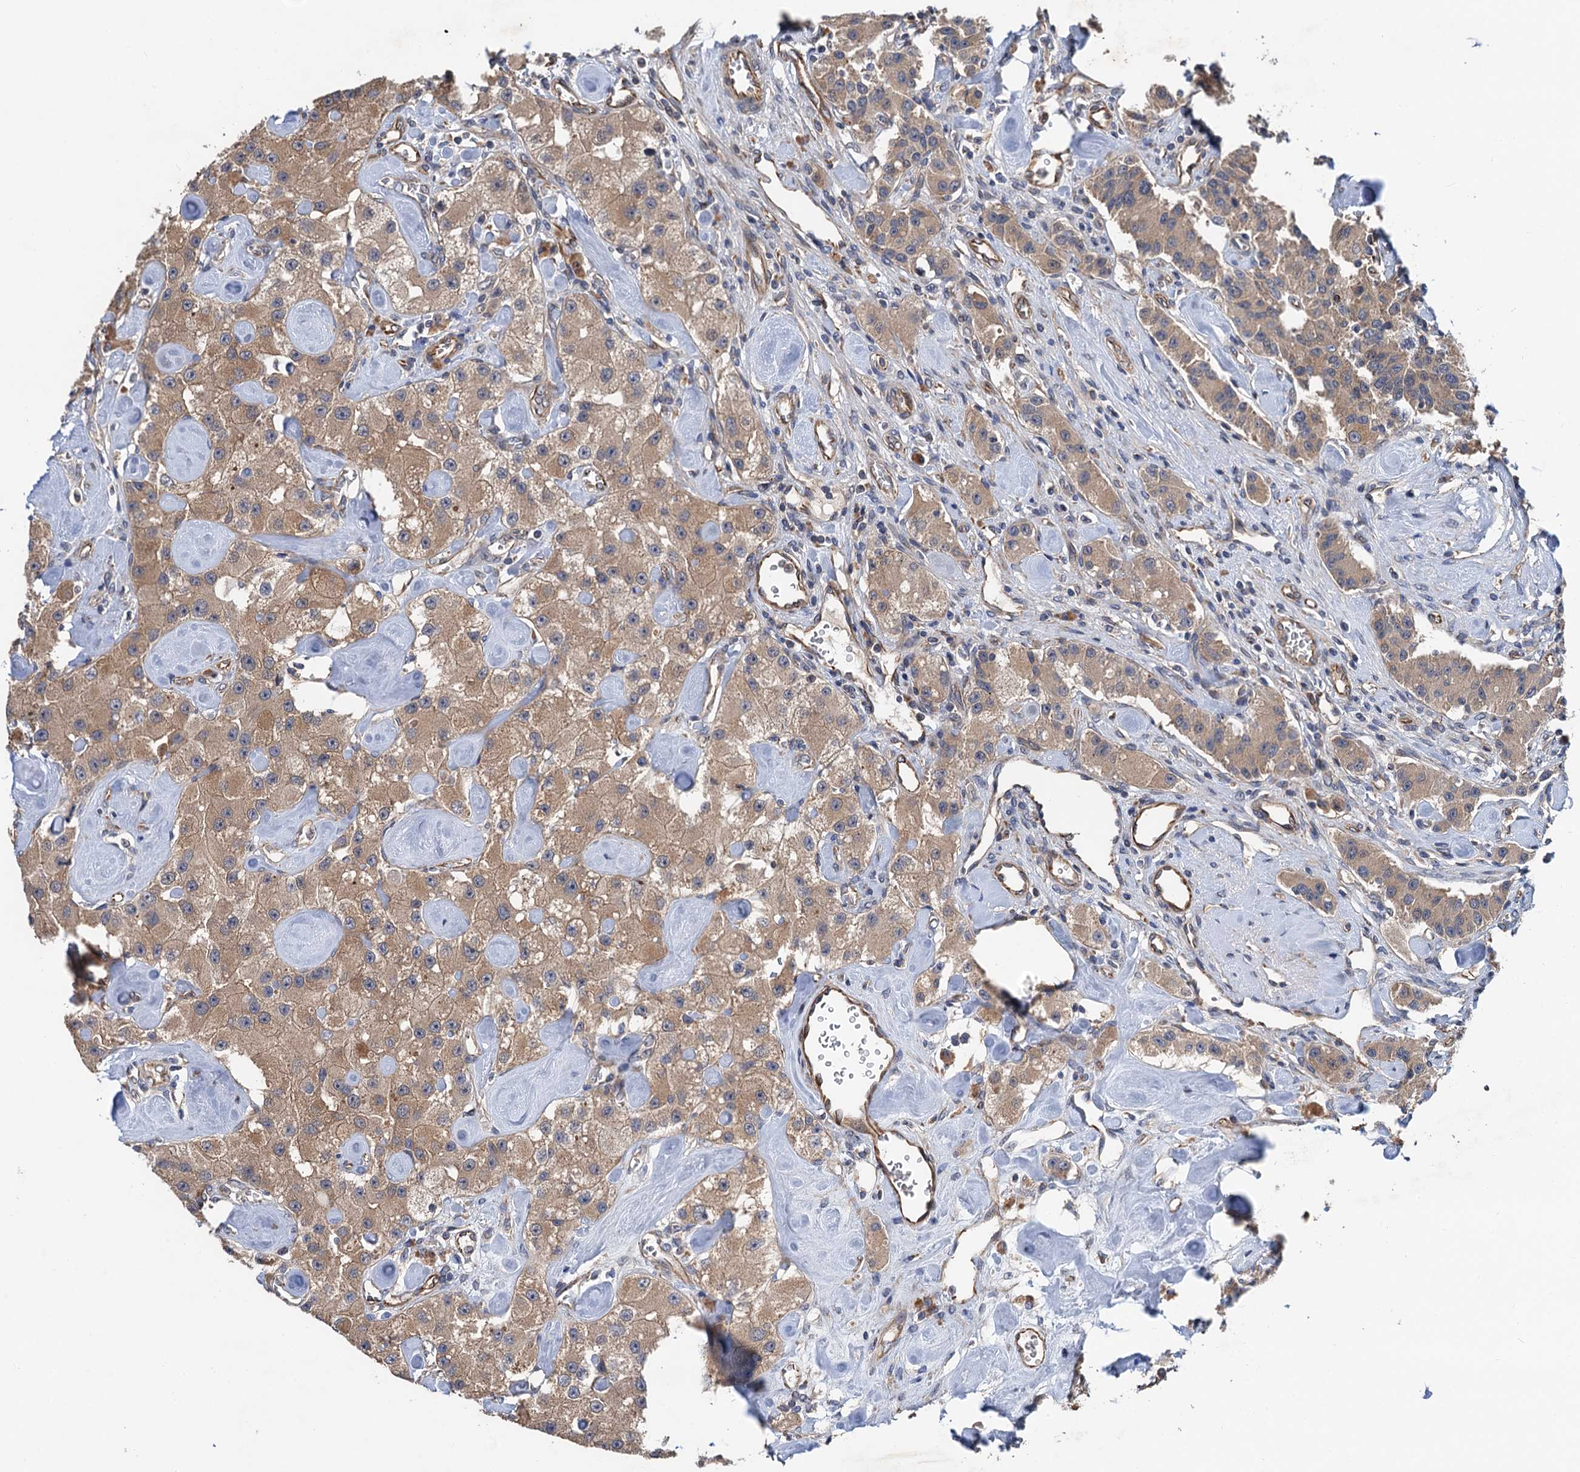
{"staining": {"intensity": "moderate", "quantity": ">75%", "location": "cytoplasmic/membranous"}, "tissue": "carcinoid", "cell_type": "Tumor cells", "image_type": "cancer", "snomed": [{"axis": "morphology", "description": "Carcinoid, malignant, NOS"}, {"axis": "topography", "description": "Pancreas"}], "caption": "Human carcinoid stained with a brown dye exhibits moderate cytoplasmic/membranous positive staining in about >75% of tumor cells.", "gene": "PJA2", "patient": {"sex": "male", "age": 41}}